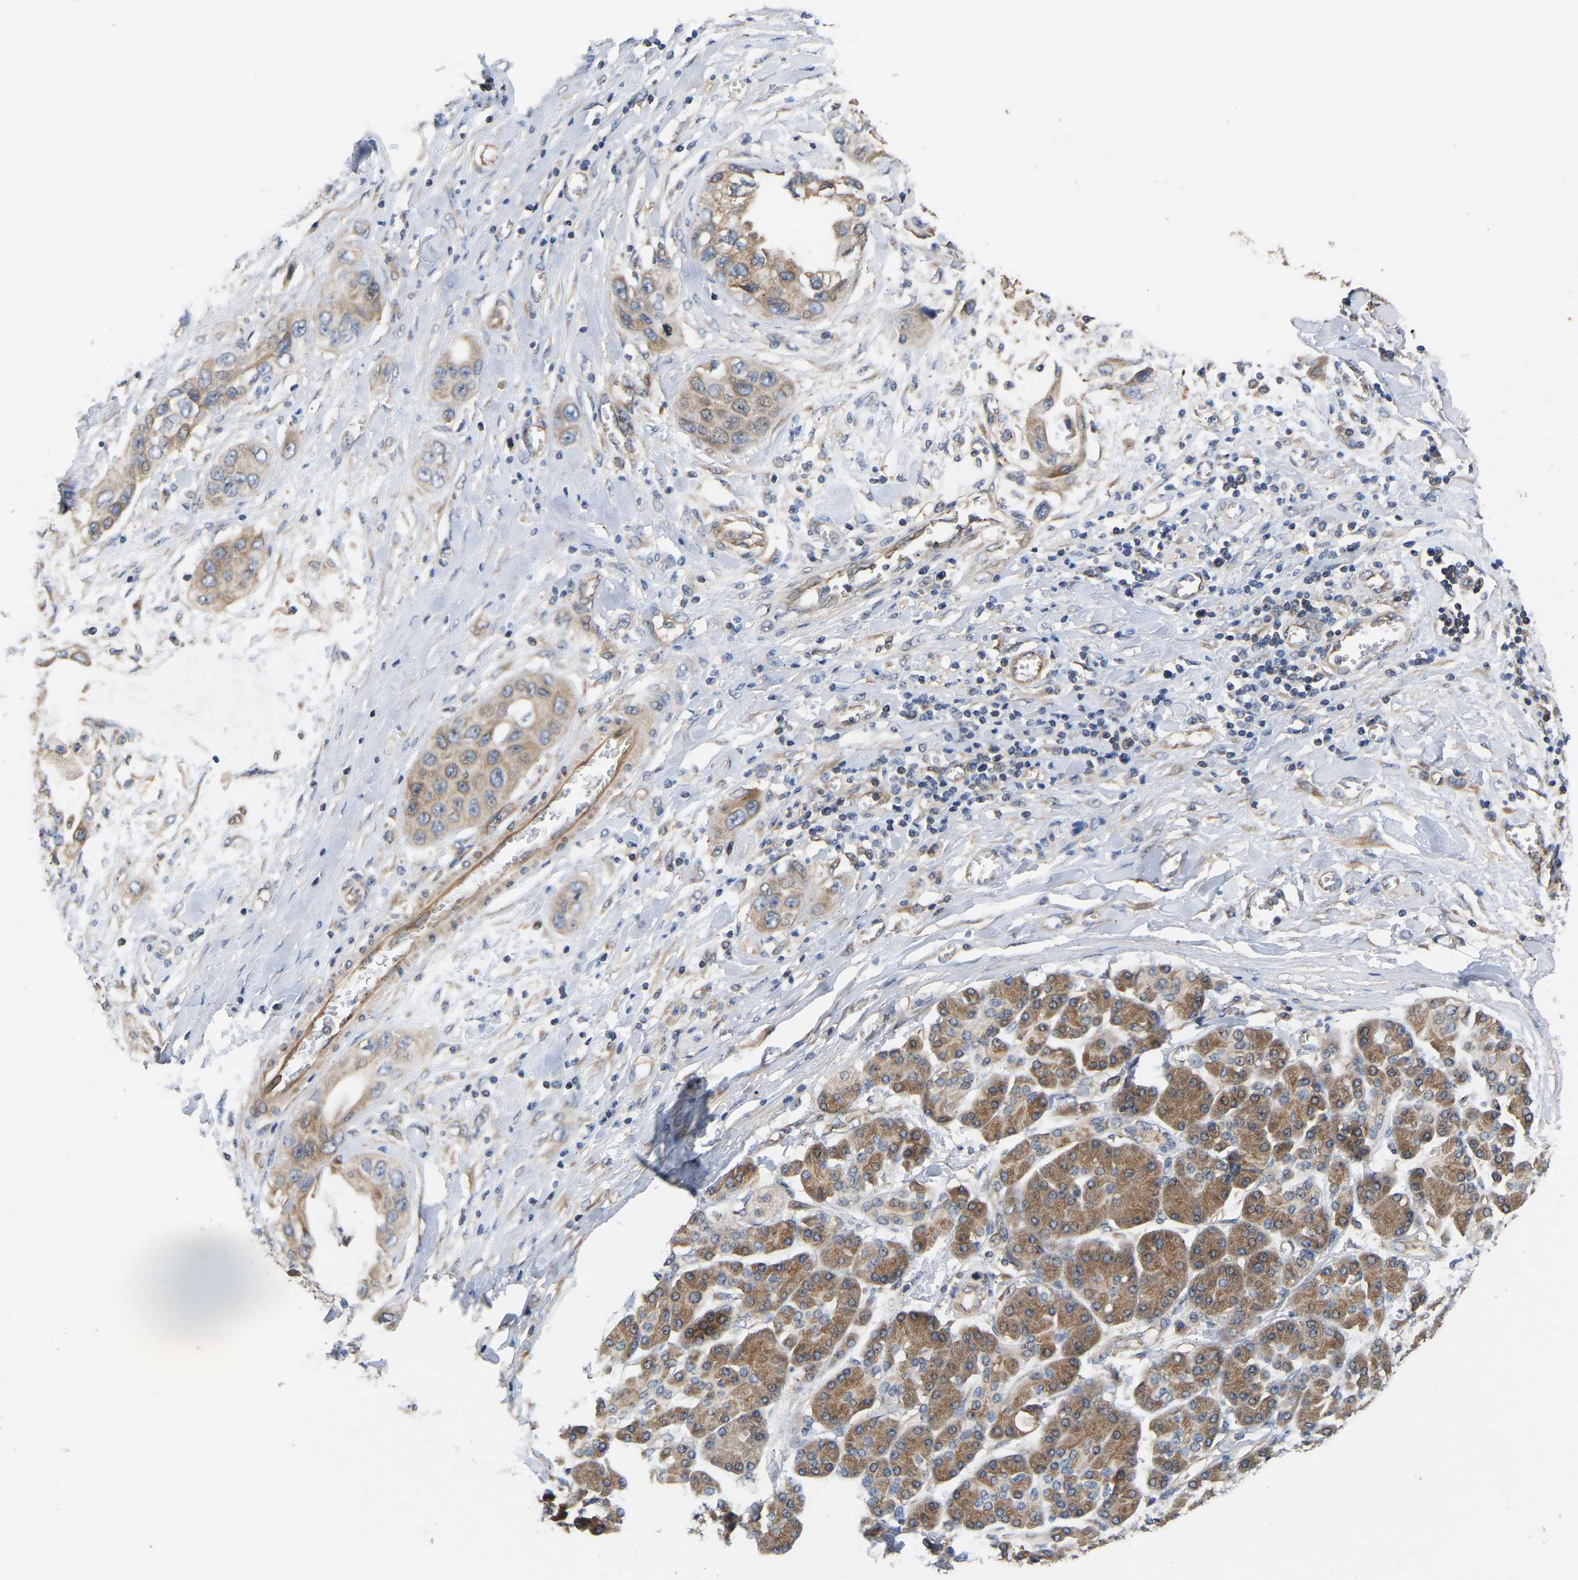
{"staining": {"intensity": "weak", "quantity": ">75%", "location": "cytoplasmic/membranous"}, "tissue": "pancreatic cancer", "cell_type": "Tumor cells", "image_type": "cancer", "snomed": [{"axis": "morphology", "description": "Adenocarcinoma, NOS"}, {"axis": "topography", "description": "Pancreas"}], "caption": "Immunohistochemistry (IHC) image of pancreatic adenocarcinoma stained for a protein (brown), which demonstrates low levels of weak cytoplasmic/membranous positivity in approximately >75% of tumor cells.", "gene": "LAPTM4B", "patient": {"sex": "female", "age": 70}}